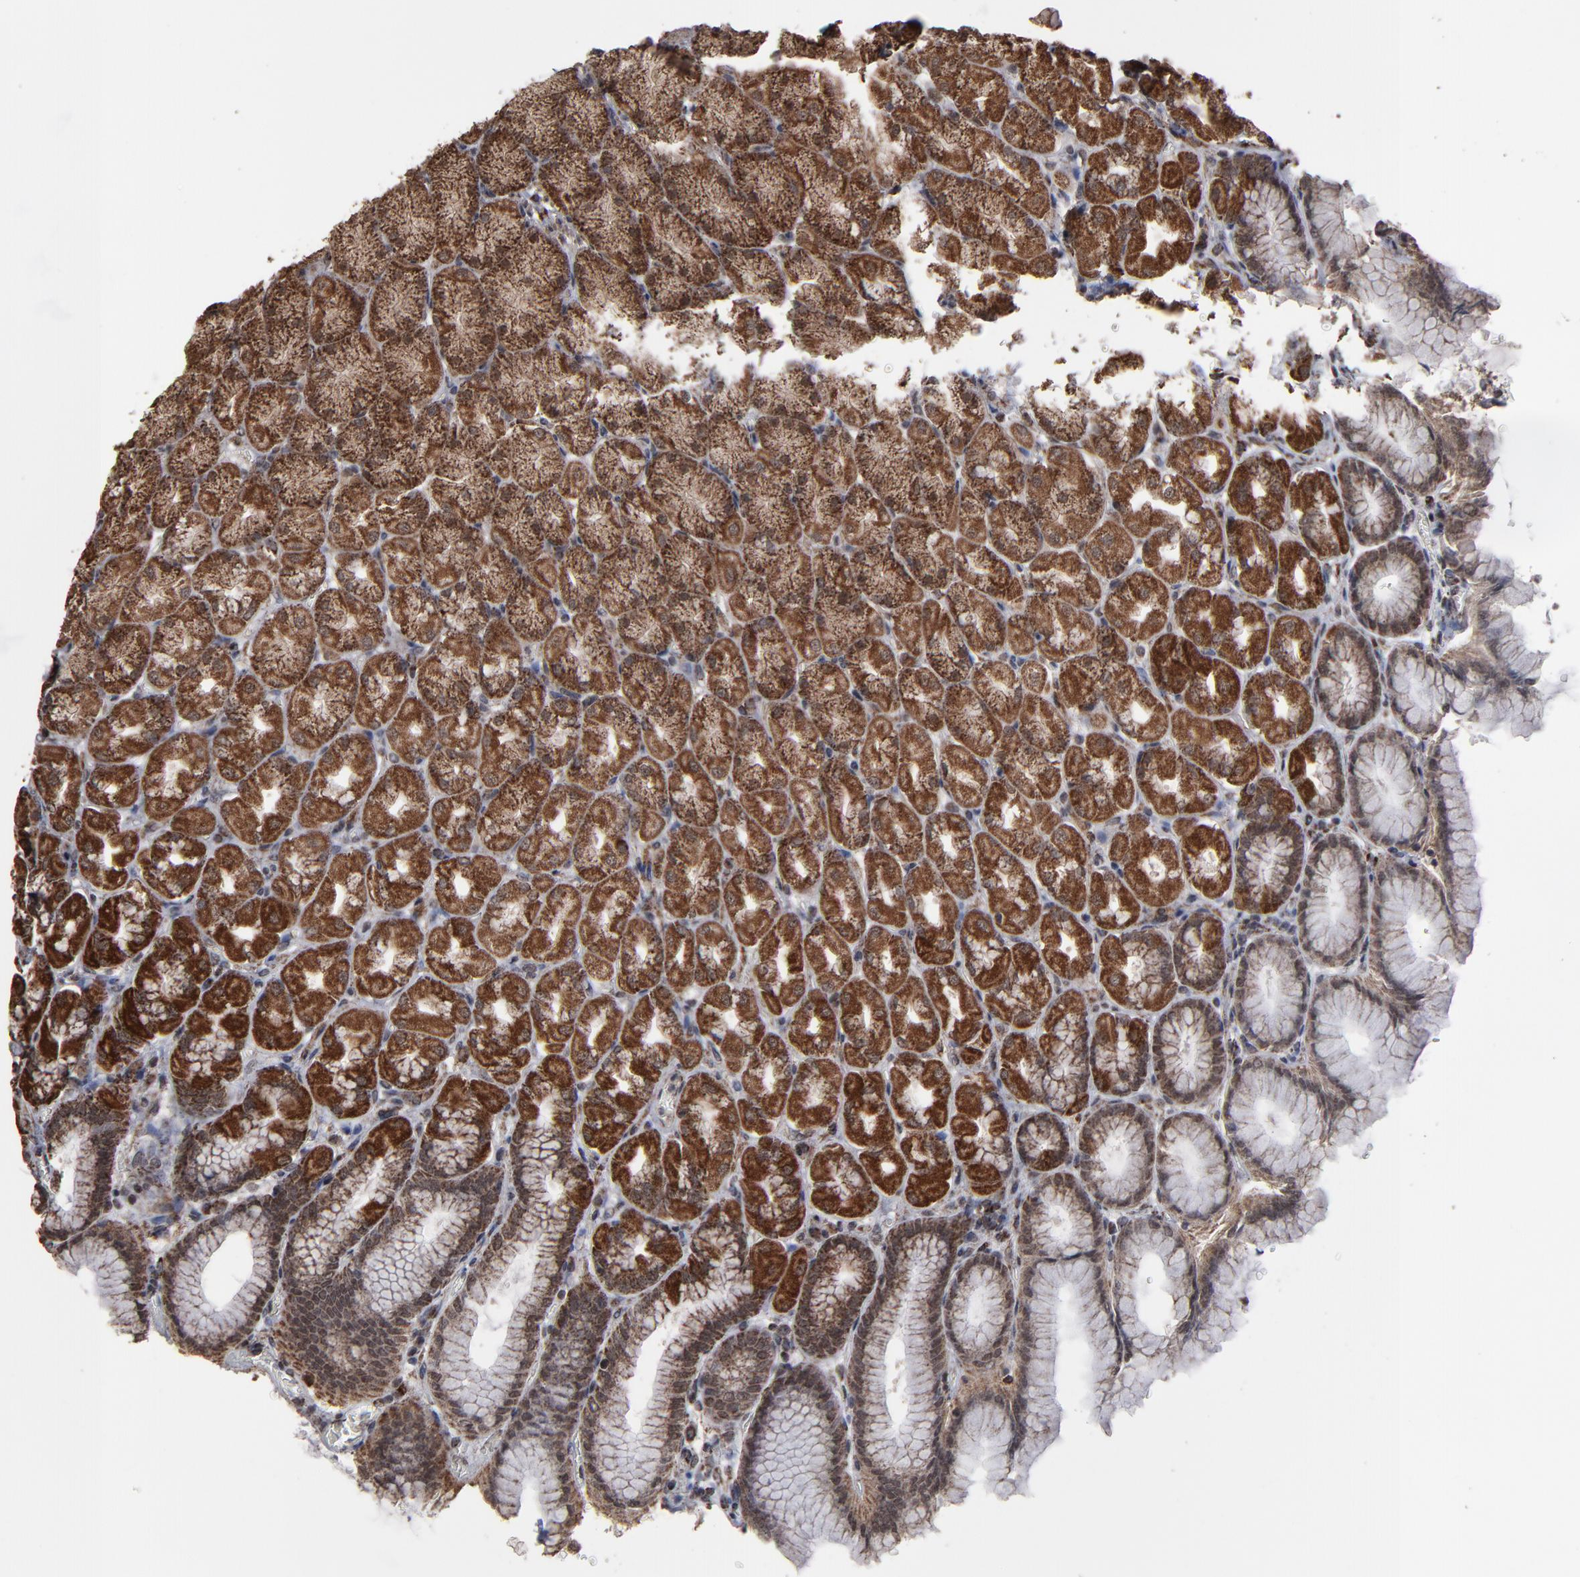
{"staining": {"intensity": "strong", "quantity": ">75%", "location": "cytoplasmic/membranous"}, "tissue": "stomach", "cell_type": "Glandular cells", "image_type": "normal", "snomed": [{"axis": "morphology", "description": "Normal tissue, NOS"}, {"axis": "topography", "description": "Stomach, upper"}], "caption": "A micrograph of human stomach stained for a protein shows strong cytoplasmic/membranous brown staining in glandular cells.", "gene": "BNIP3", "patient": {"sex": "female", "age": 56}}